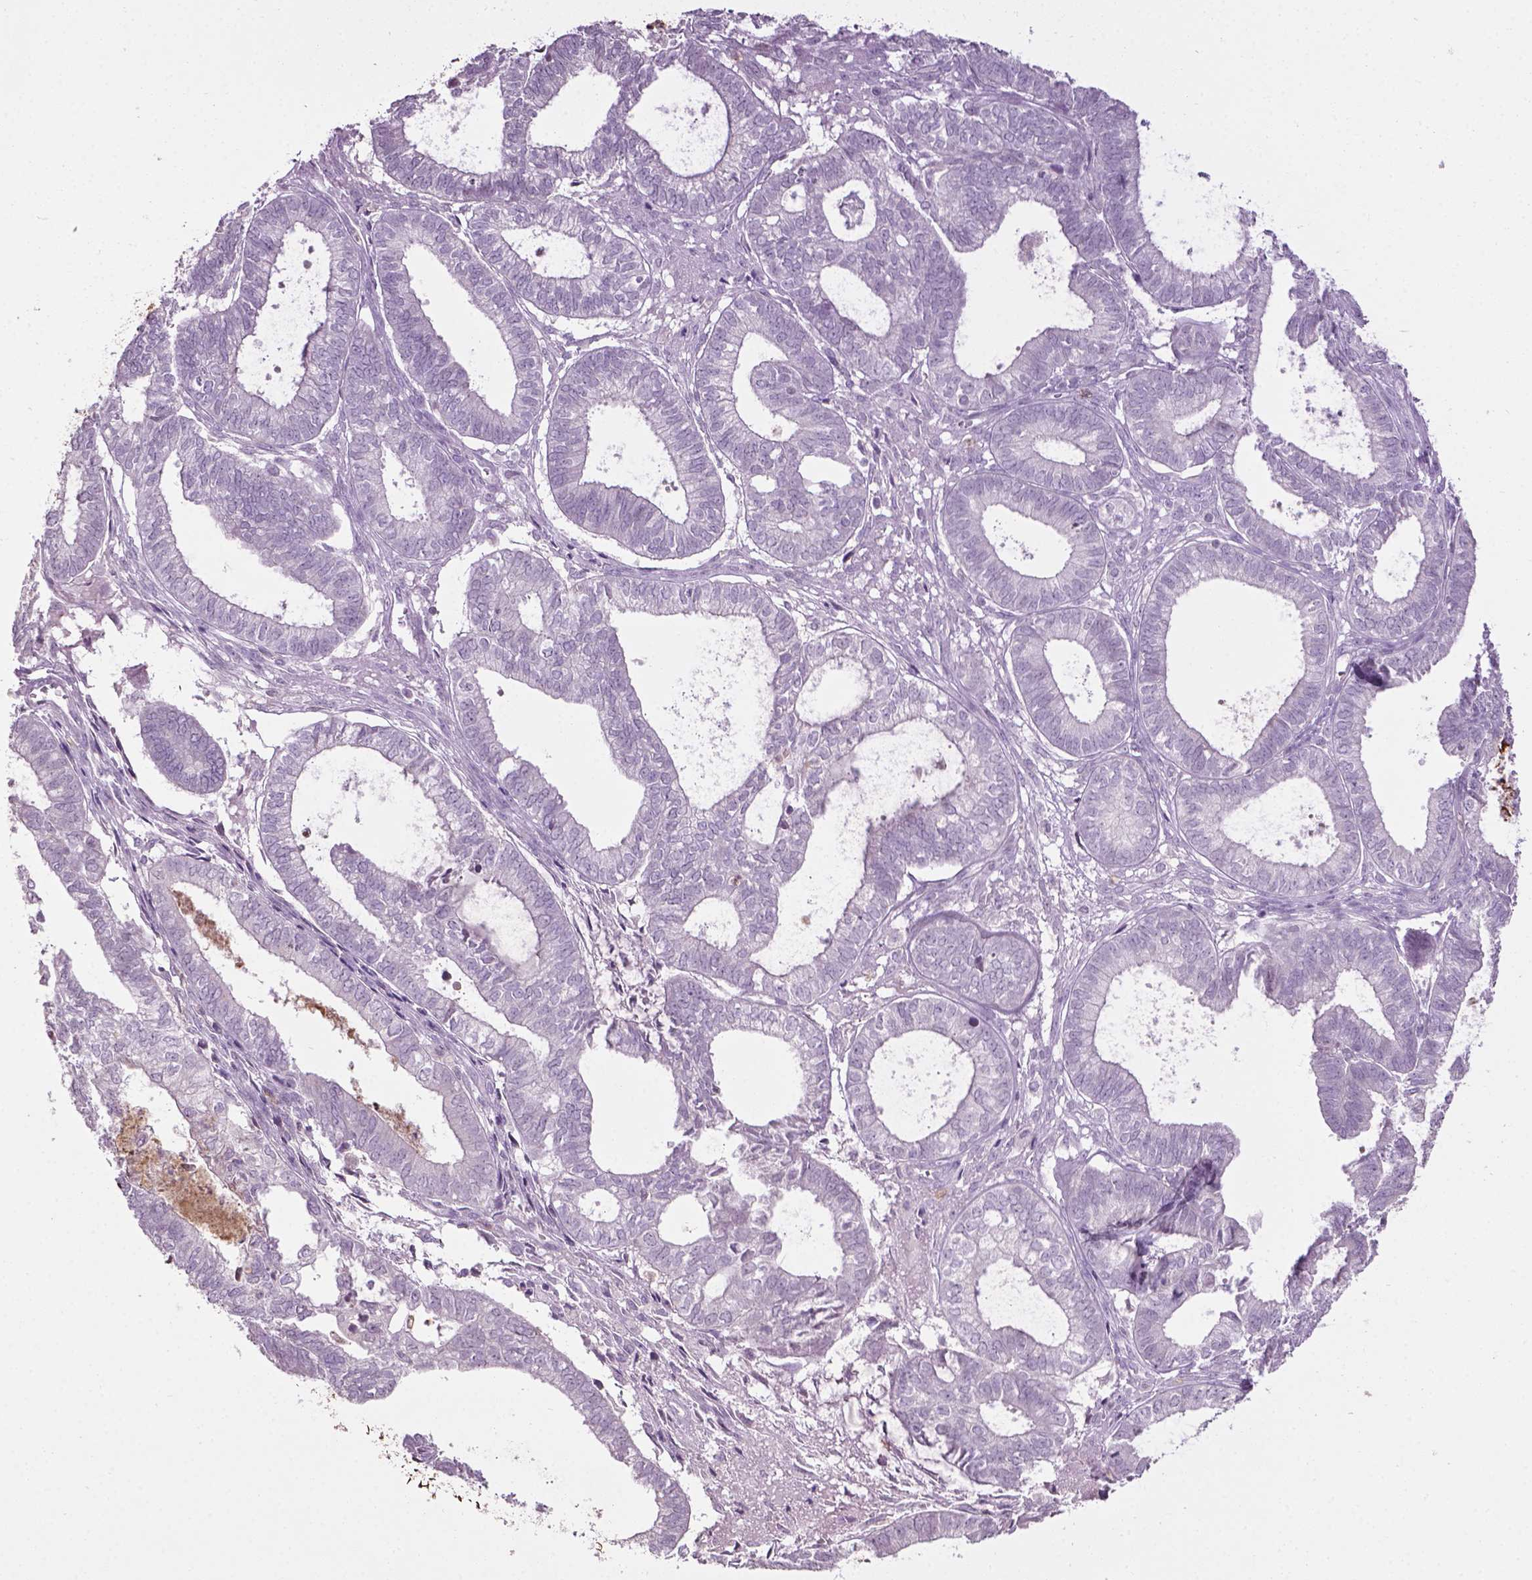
{"staining": {"intensity": "negative", "quantity": "none", "location": "none"}, "tissue": "ovarian cancer", "cell_type": "Tumor cells", "image_type": "cancer", "snomed": [{"axis": "morphology", "description": "Carcinoma, endometroid"}, {"axis": "topography", "description": "Ovary"}], "caption": "The photomicrograph shows no significant positivity in tumor cells of endometroid carcinoma (ovarian). (DAB immunohistochemistry, high magnification).", "gene": "NTNG2", "patient": {"sex": "female", "age": 64}}